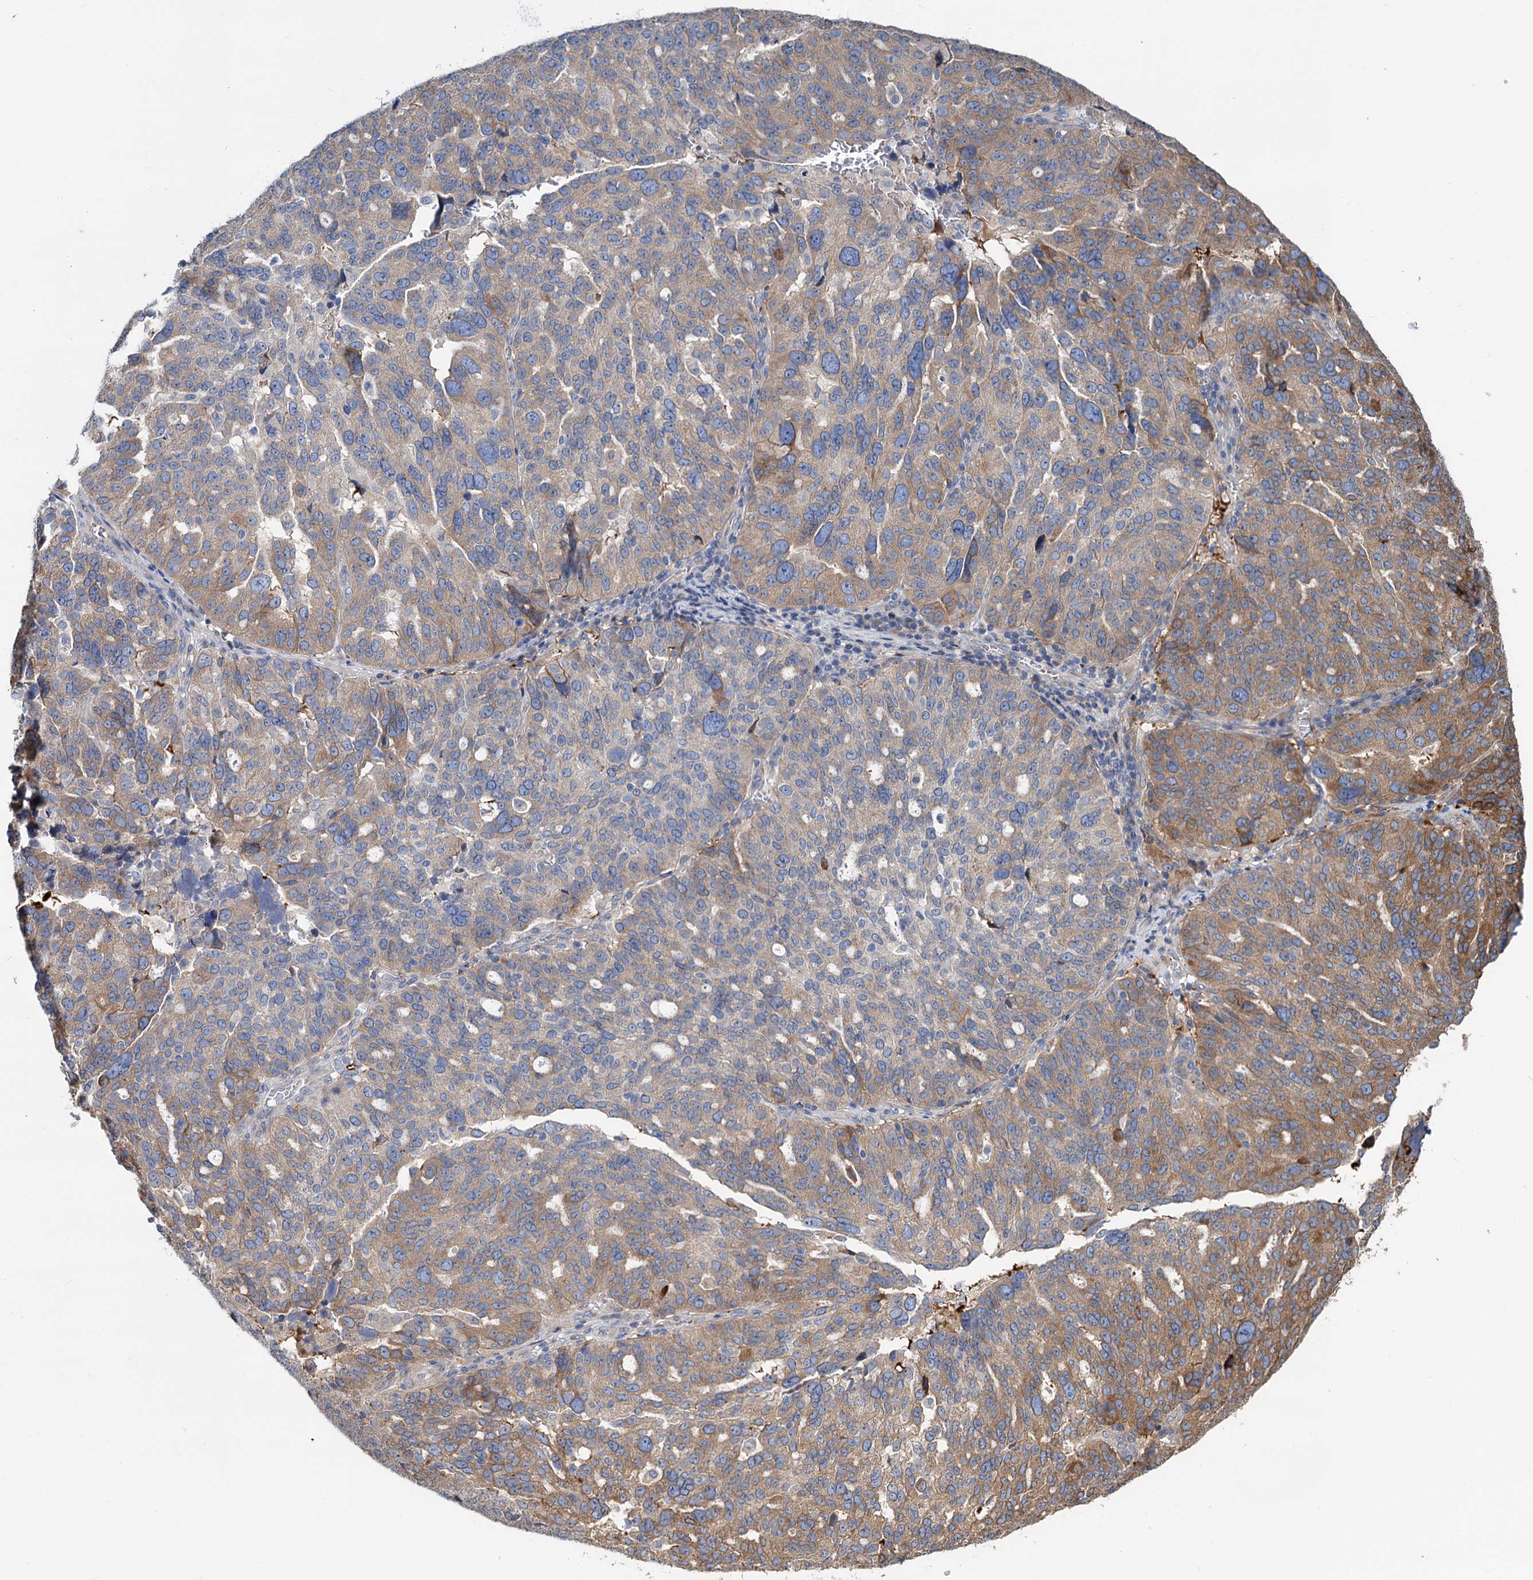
{"staining": {"intensity": "moderate", "quantity": "25%-75%", "location": "cytoplasmic/membranous"}, "tissue": "ovarian cancer", "cell_type": "Tumor cells", "image_type": "cancer", "snomed": [{"axis": "morphology", "description": "Cystadenocarcinoma, serous, NOS"}, {"axis": "topography", "description": "Ovary"}], "caption": "IHC (DAB) staining of serous cystadenocarcinoma (ovarian) shows moderate cytoplasmic/membranous protein expression in about 25%-75% of tumor cells. Nuclei are stained in blue.", "gene": "PTDSS2", "patient": {"sex": "female", "age": 59}}